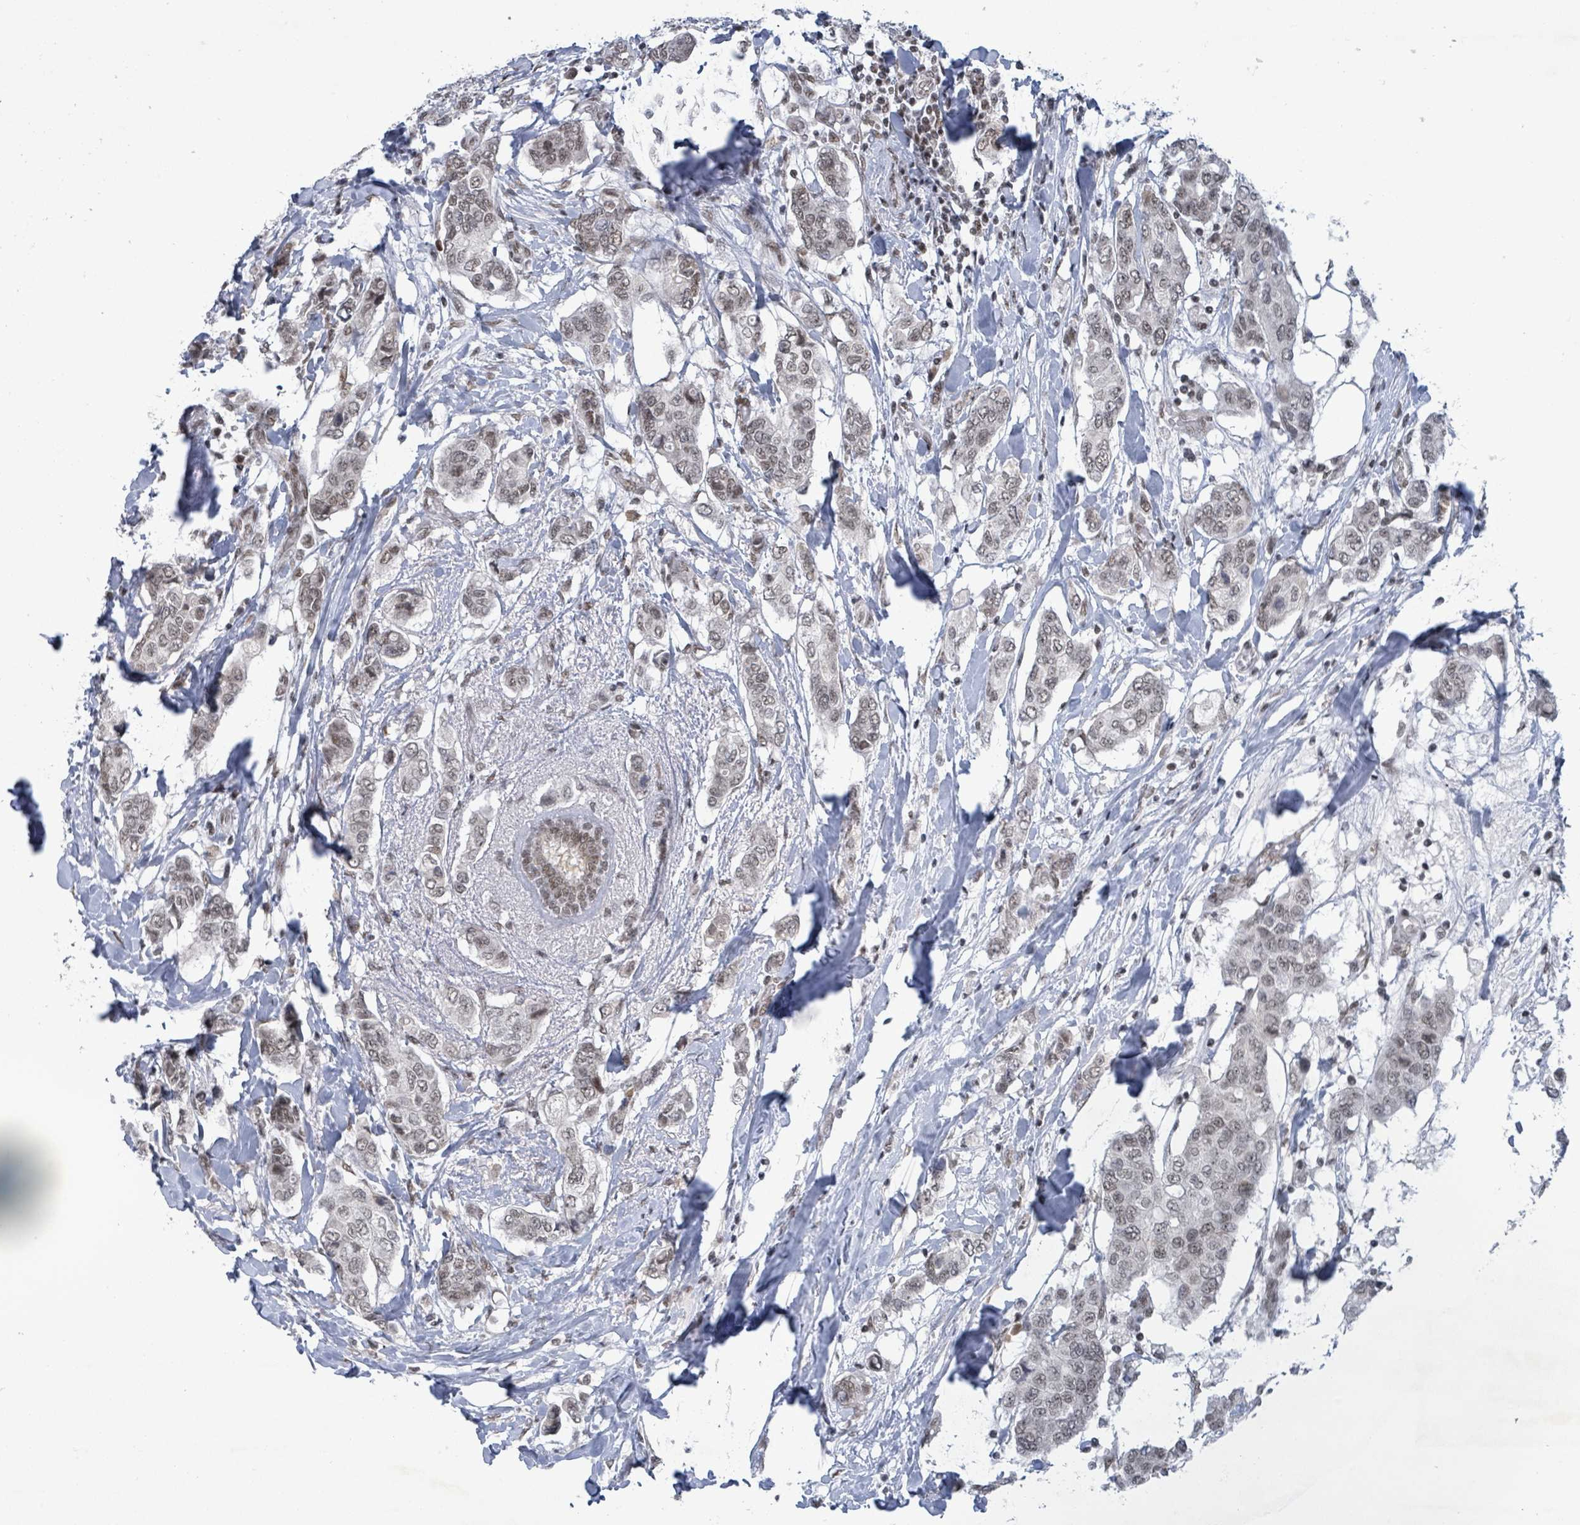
{"staining": {"intensity": "weak", "quantity": ">75%", "location": "nuclear"}, "tissue": "breast cancer", "cell_type": "Tumor cells", "image_type": "cancer", "snomed": [{"axis": "morphology", "description": "Lobular carcinoma"}, {"axis": "topography", "description": "Breast"}], "caption": "An image showing weak nuclear expression in about >75% of tumor cells in breast cancer (lobular carcinoma), as visualized by brown immunohistochemical staining.", "gene": "BANP", "patient": {"sex": "female", "age": 51}}